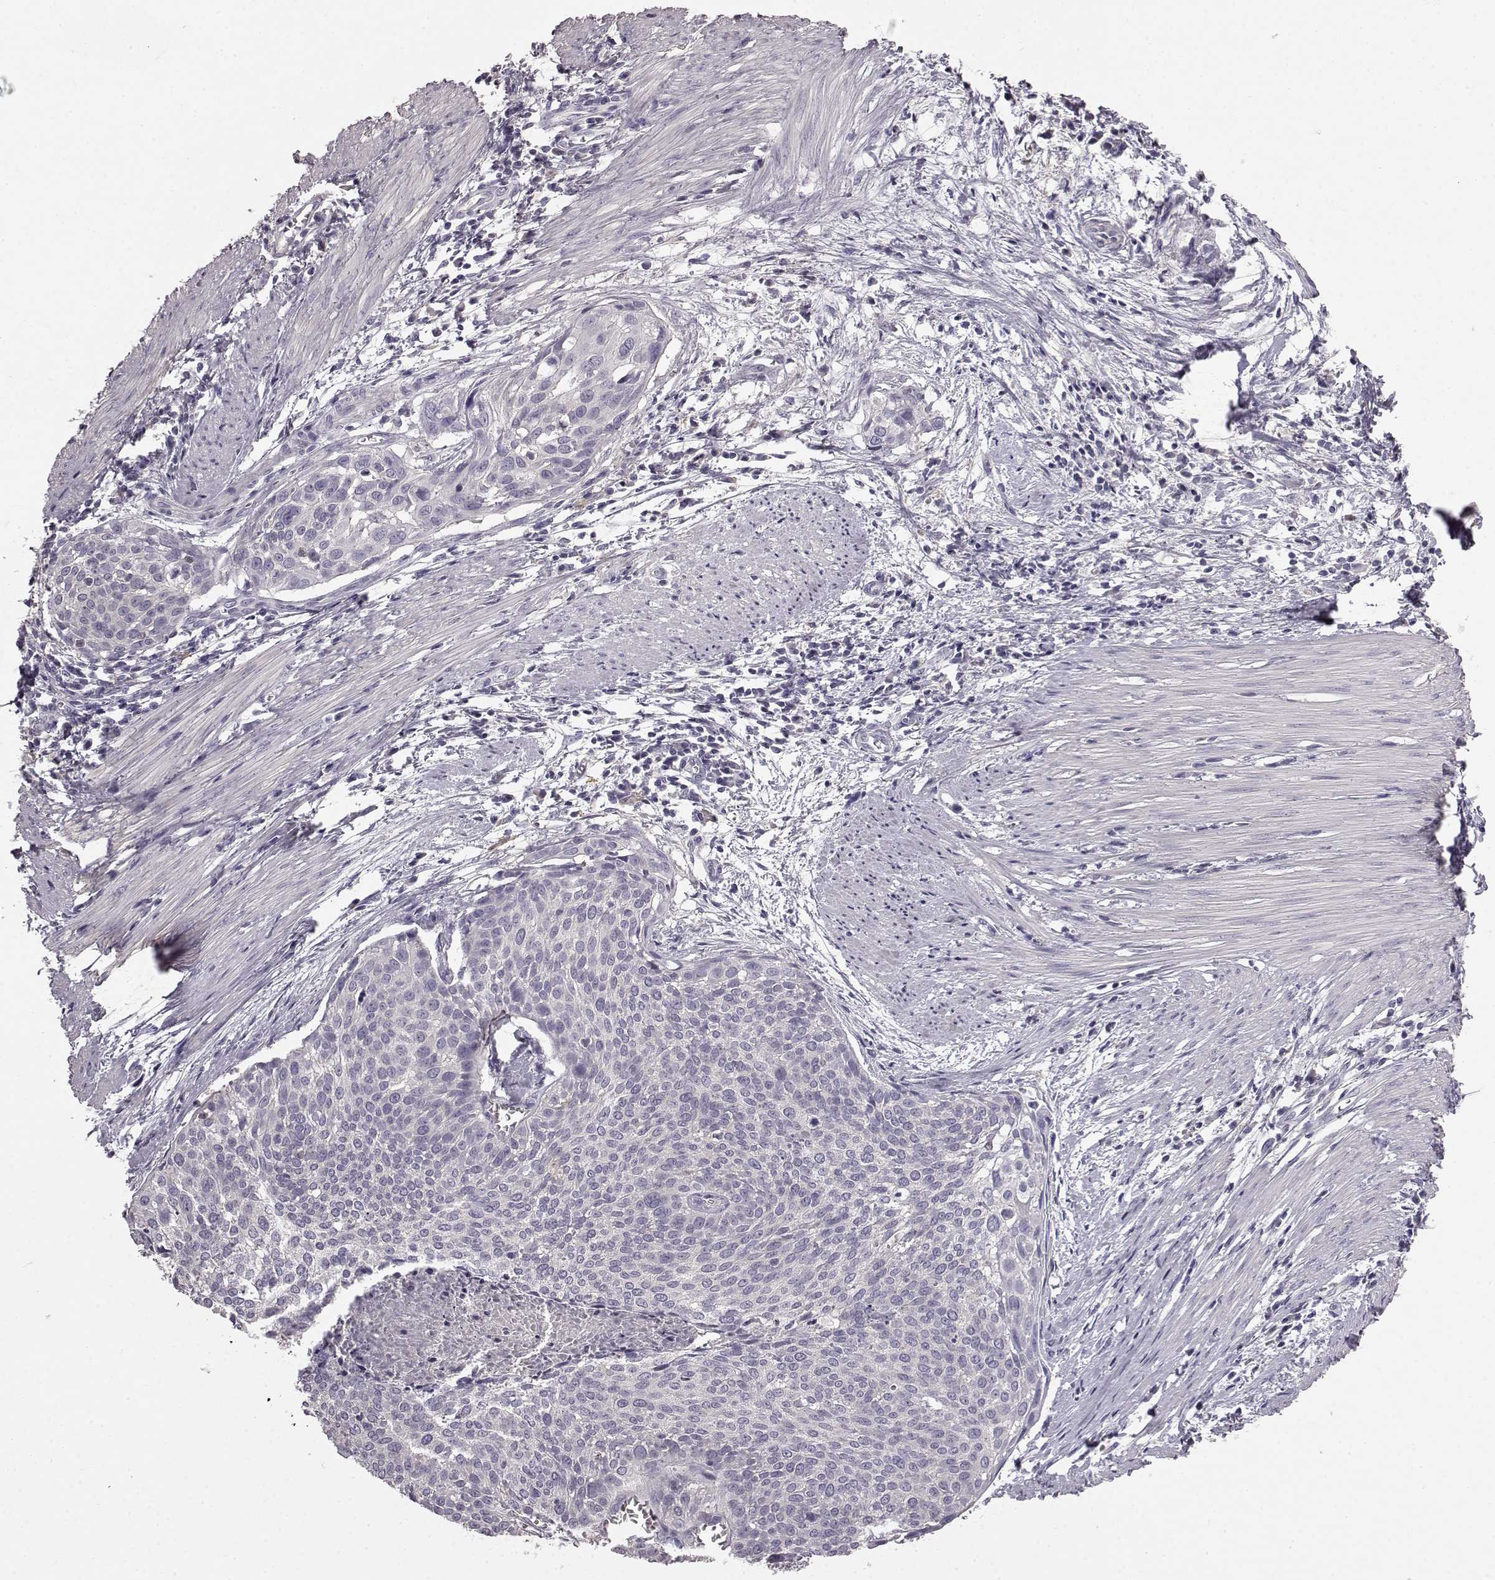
{"staining": {"intensity": "negative", "quantity": "none", "location": "none"}, "tissue": "cervical cancer", "cell_type": "Tumor cells", "image_type": "cancer", "snomed": [{"axis": "morphology", "description": "Squamous cell carcinoma, NOS"}, {"axis": "topography", "description": "Cervix"}], "caption": "Protein analysis of cervical cancer exhibits no significant positivity in tumor cells.", "gene": "KRT85", "patient": {"sex": "female", "age": 39}}